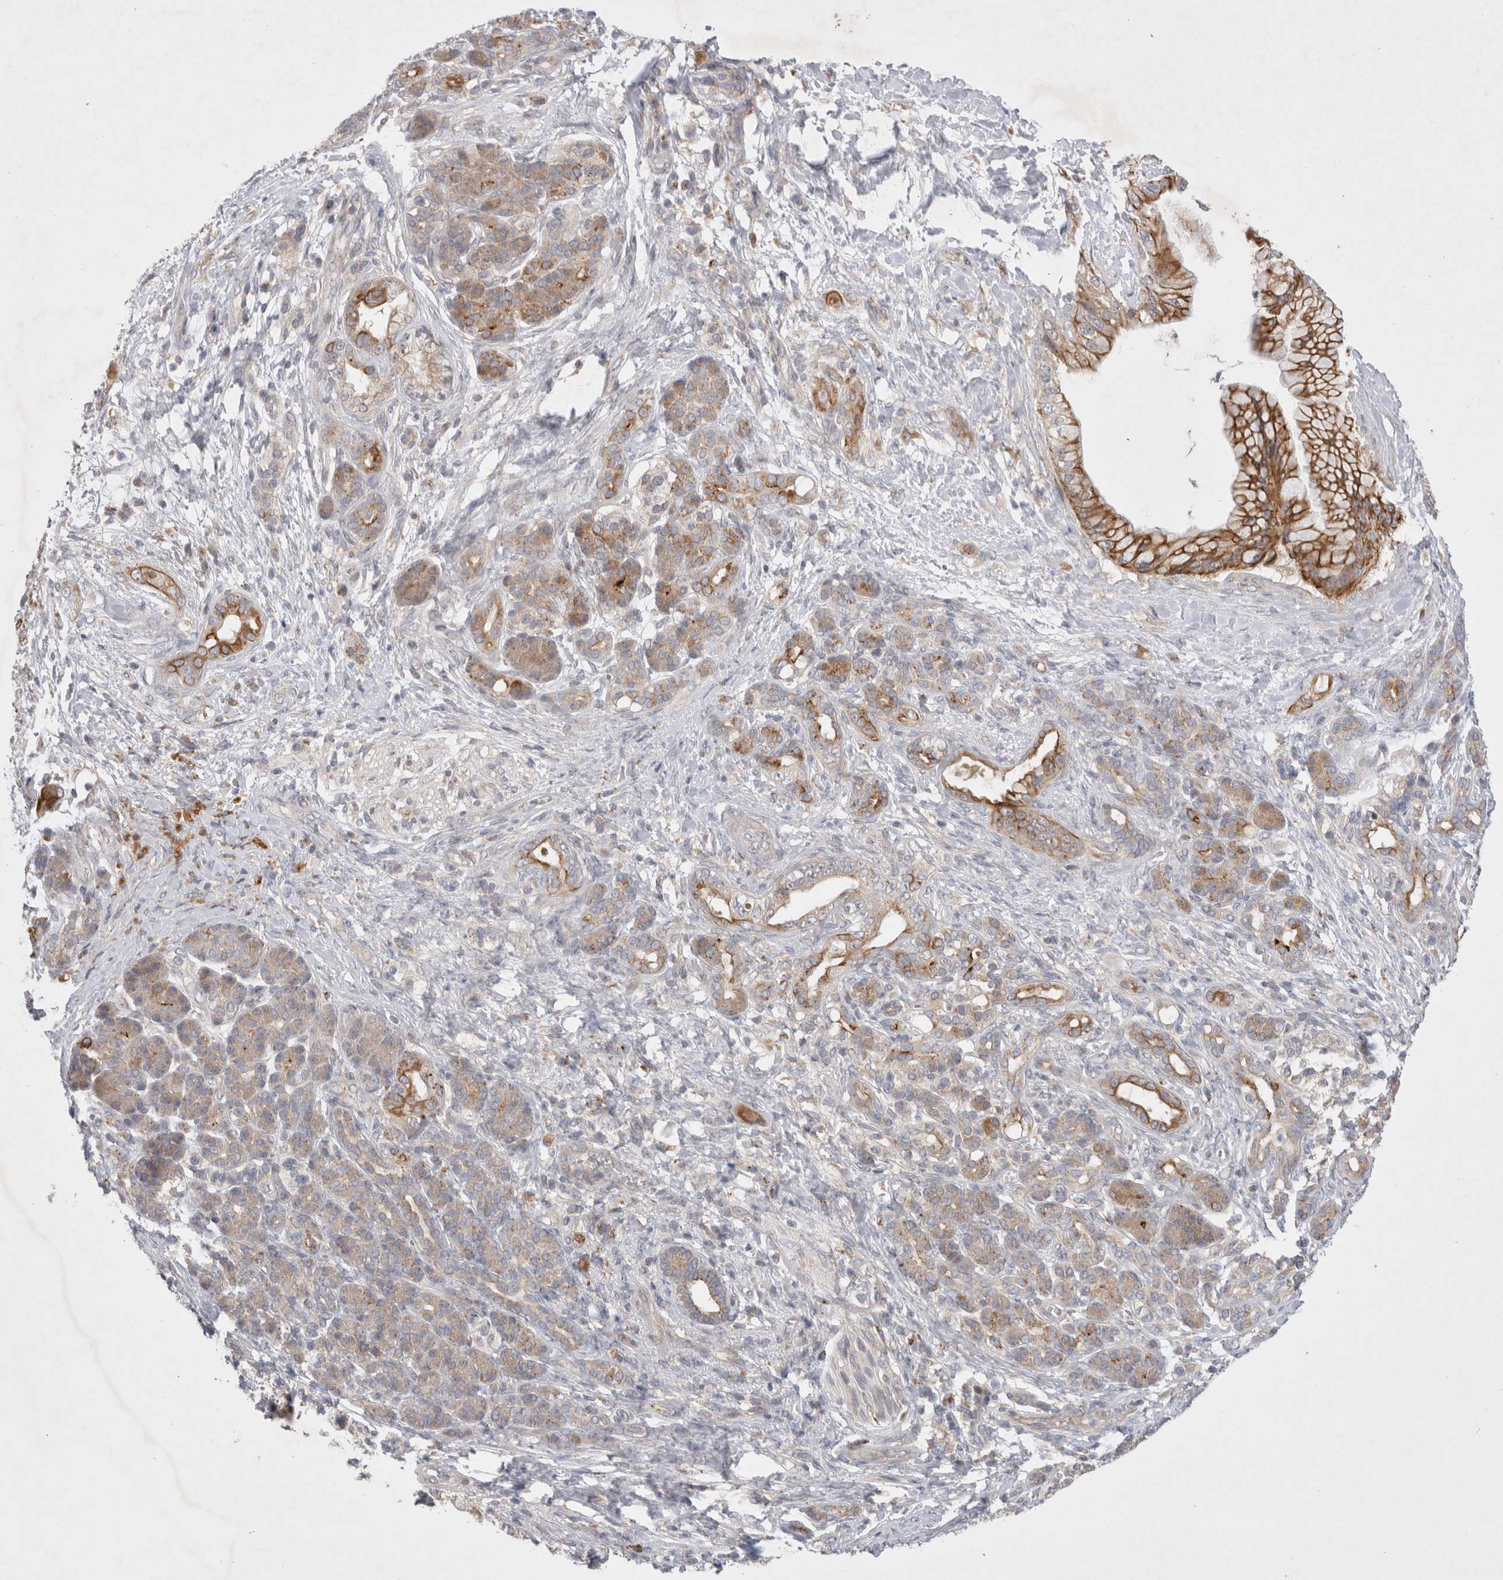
{"staining": {"intensity": "moderate", "quantity": ">75%", "location": "cytoplasmic/membranous"}, "tissue": "pancreatic cancer", "cell_type": "Tumor cells", "image_type": "cancer", "snomed": [{"axis": "morphology", "description": "Adenocarcinoma, NOS"}, {"axis": "topography", "description": "Pancreas"}], "caption": "Immunohistochemical staining of pancreatic cancer displays moderate cytoplasmic/membranous protein positivity in approximately >75% of tumor cells. The staining was performed using DAB (3,3'-diaminobenzidine) to visualize the protein expression in brown, while the nuclei were stained in blue with hematoxylin (Magnification: 20x).", "gene": "NPC1", "patient": {"sex": "male", "age": 59}}